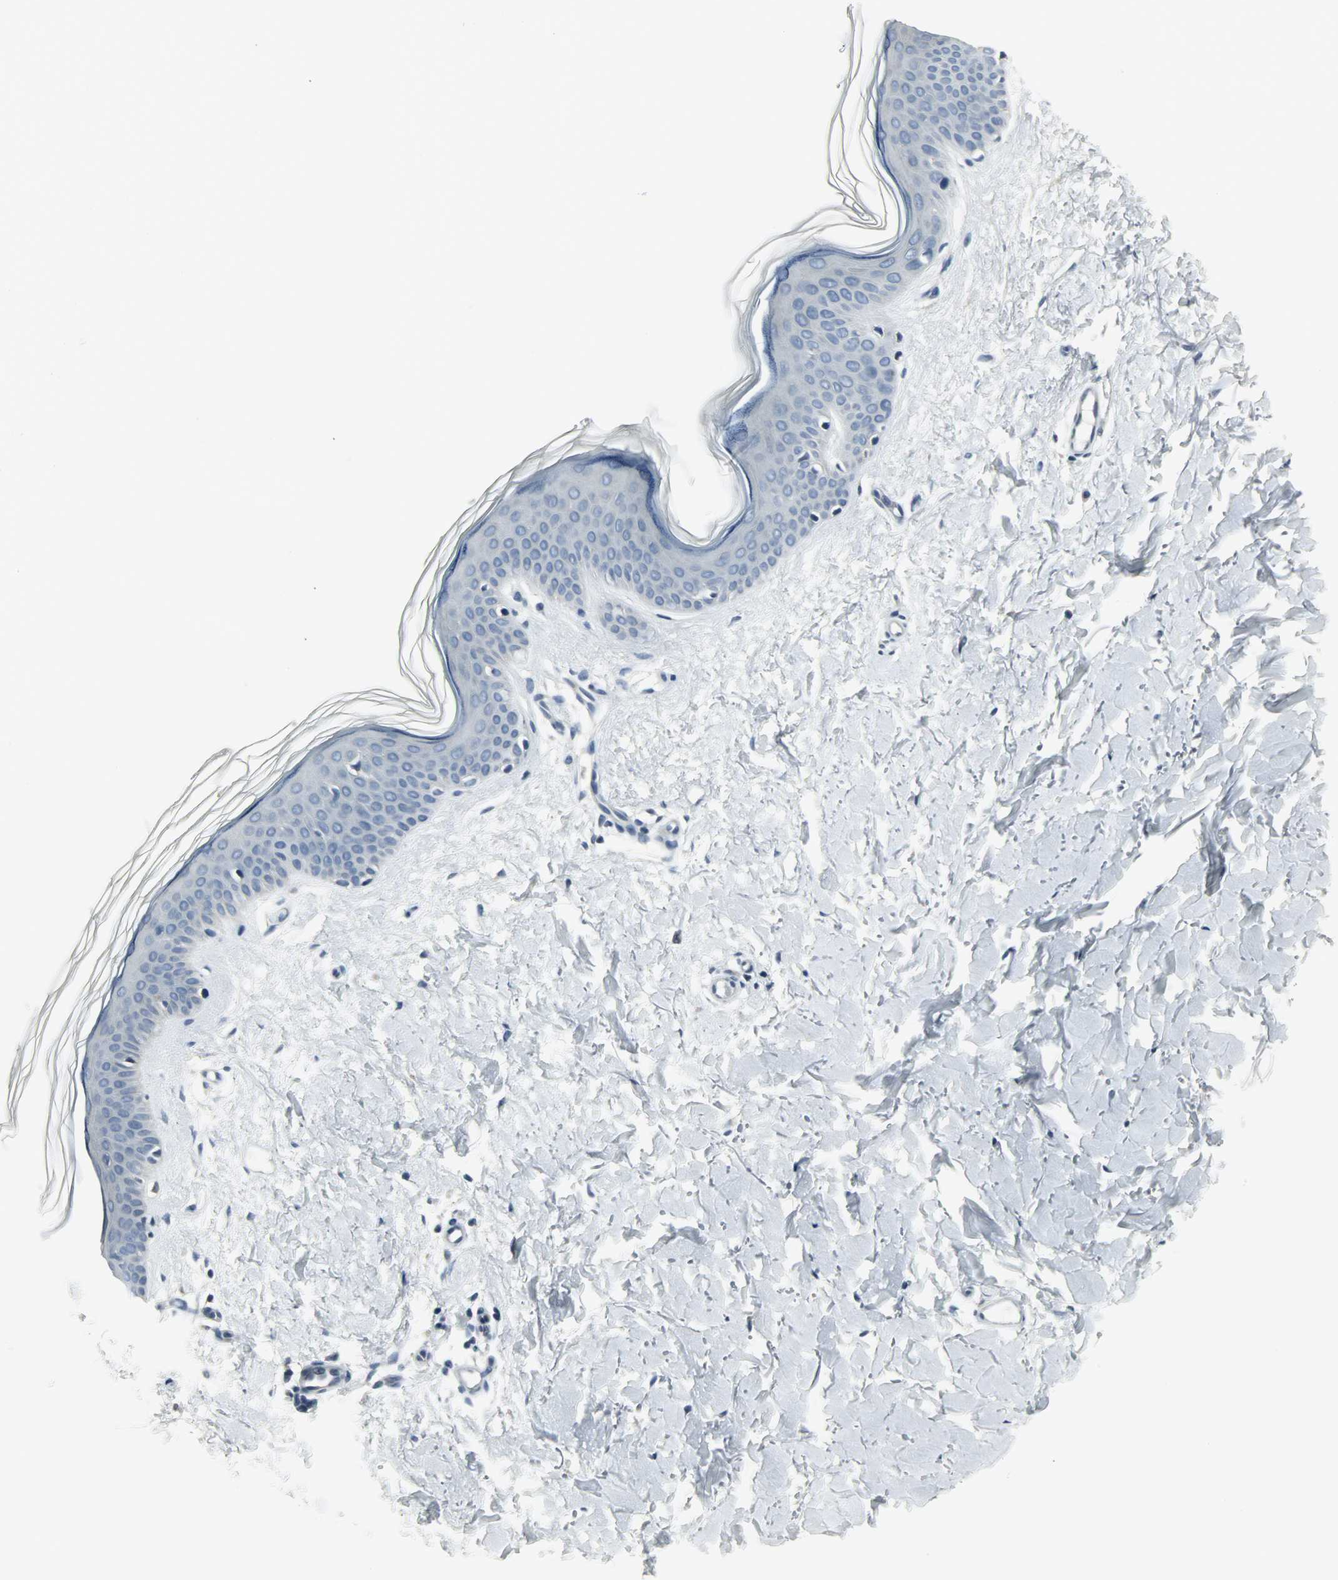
{"staining": {"intensity": "negative", "quantity": "none", "location": "none"}, "tissue": "skin", "cell_type": "Fibroblasts", "image_type": "normal", "snomed": [{"axis": "morphology", "description": "Normal tissue, NOS"}, {"axis": "topography", "description": "Skin"}], "caption": "DAB immunohistochemical staining of normal human skin demonstrates no significant positivity in fibroblasts. (IHC, brightfield microscopy, high magnification).", "gene": "SLC2A5", "patient": {"sex": "female", "age": 56}}